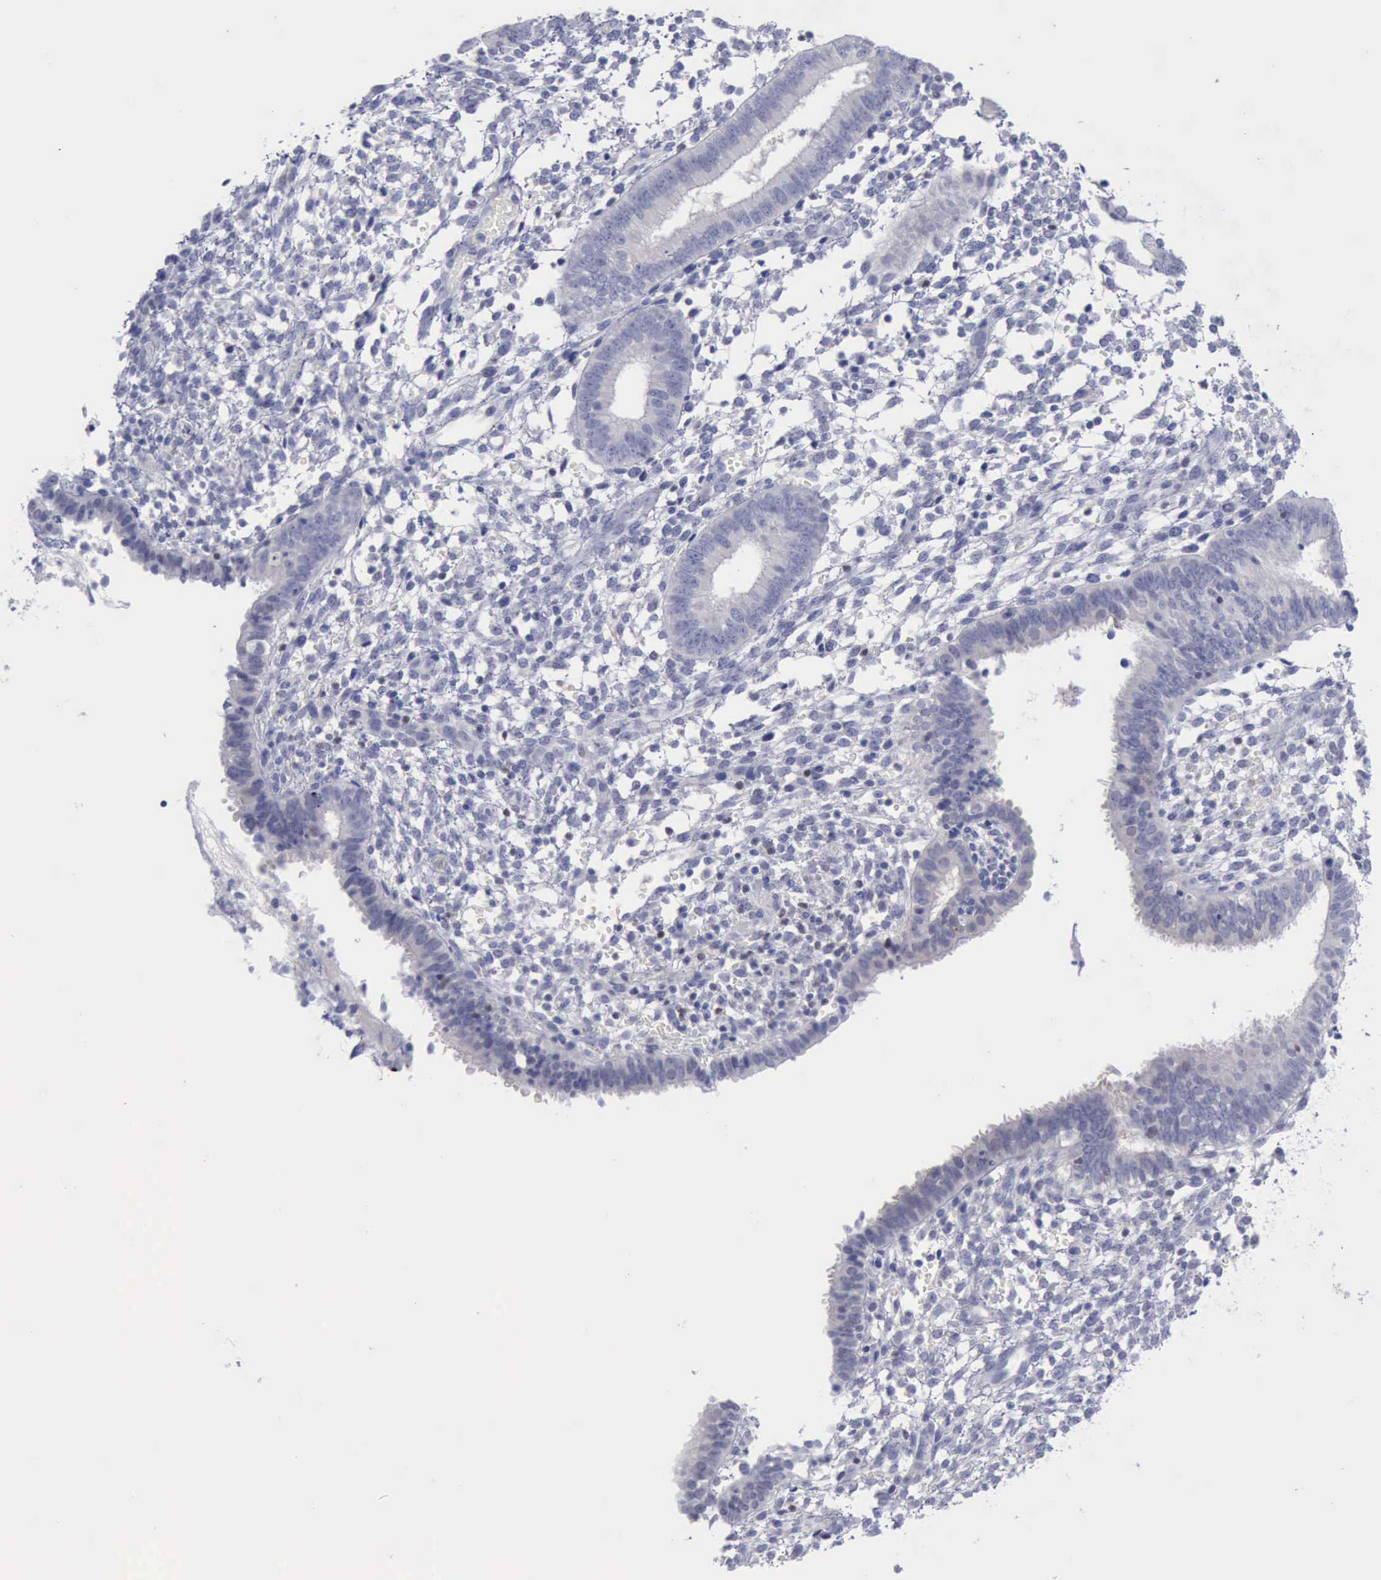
{"staining": {"intensity": "negative", "quantity": "none", "location": "none"}, "tissue": "endometrium", "cell_type": "Cells in endometrial stroma", "image_type": "normal", "snomed": [{"axis": "morphology", "description": "Normal tissue, NOS"}, {"axis": "topography", "description": "Endometrium"}], "caption": "Immunohistochemistry (IHC) photomicrograph of normal endometrium stained for a protein (brown), which reveals no expression in cells in endometrial stroma. Brightfield microscopy of immunohistochemistry stained with DAB (3,3'-diaminobenzidine) (brown) and hematoxylin (blue), captured at high magnification.", "gene": "SATB2", "patient": {"sex": "female", "age": 35}}